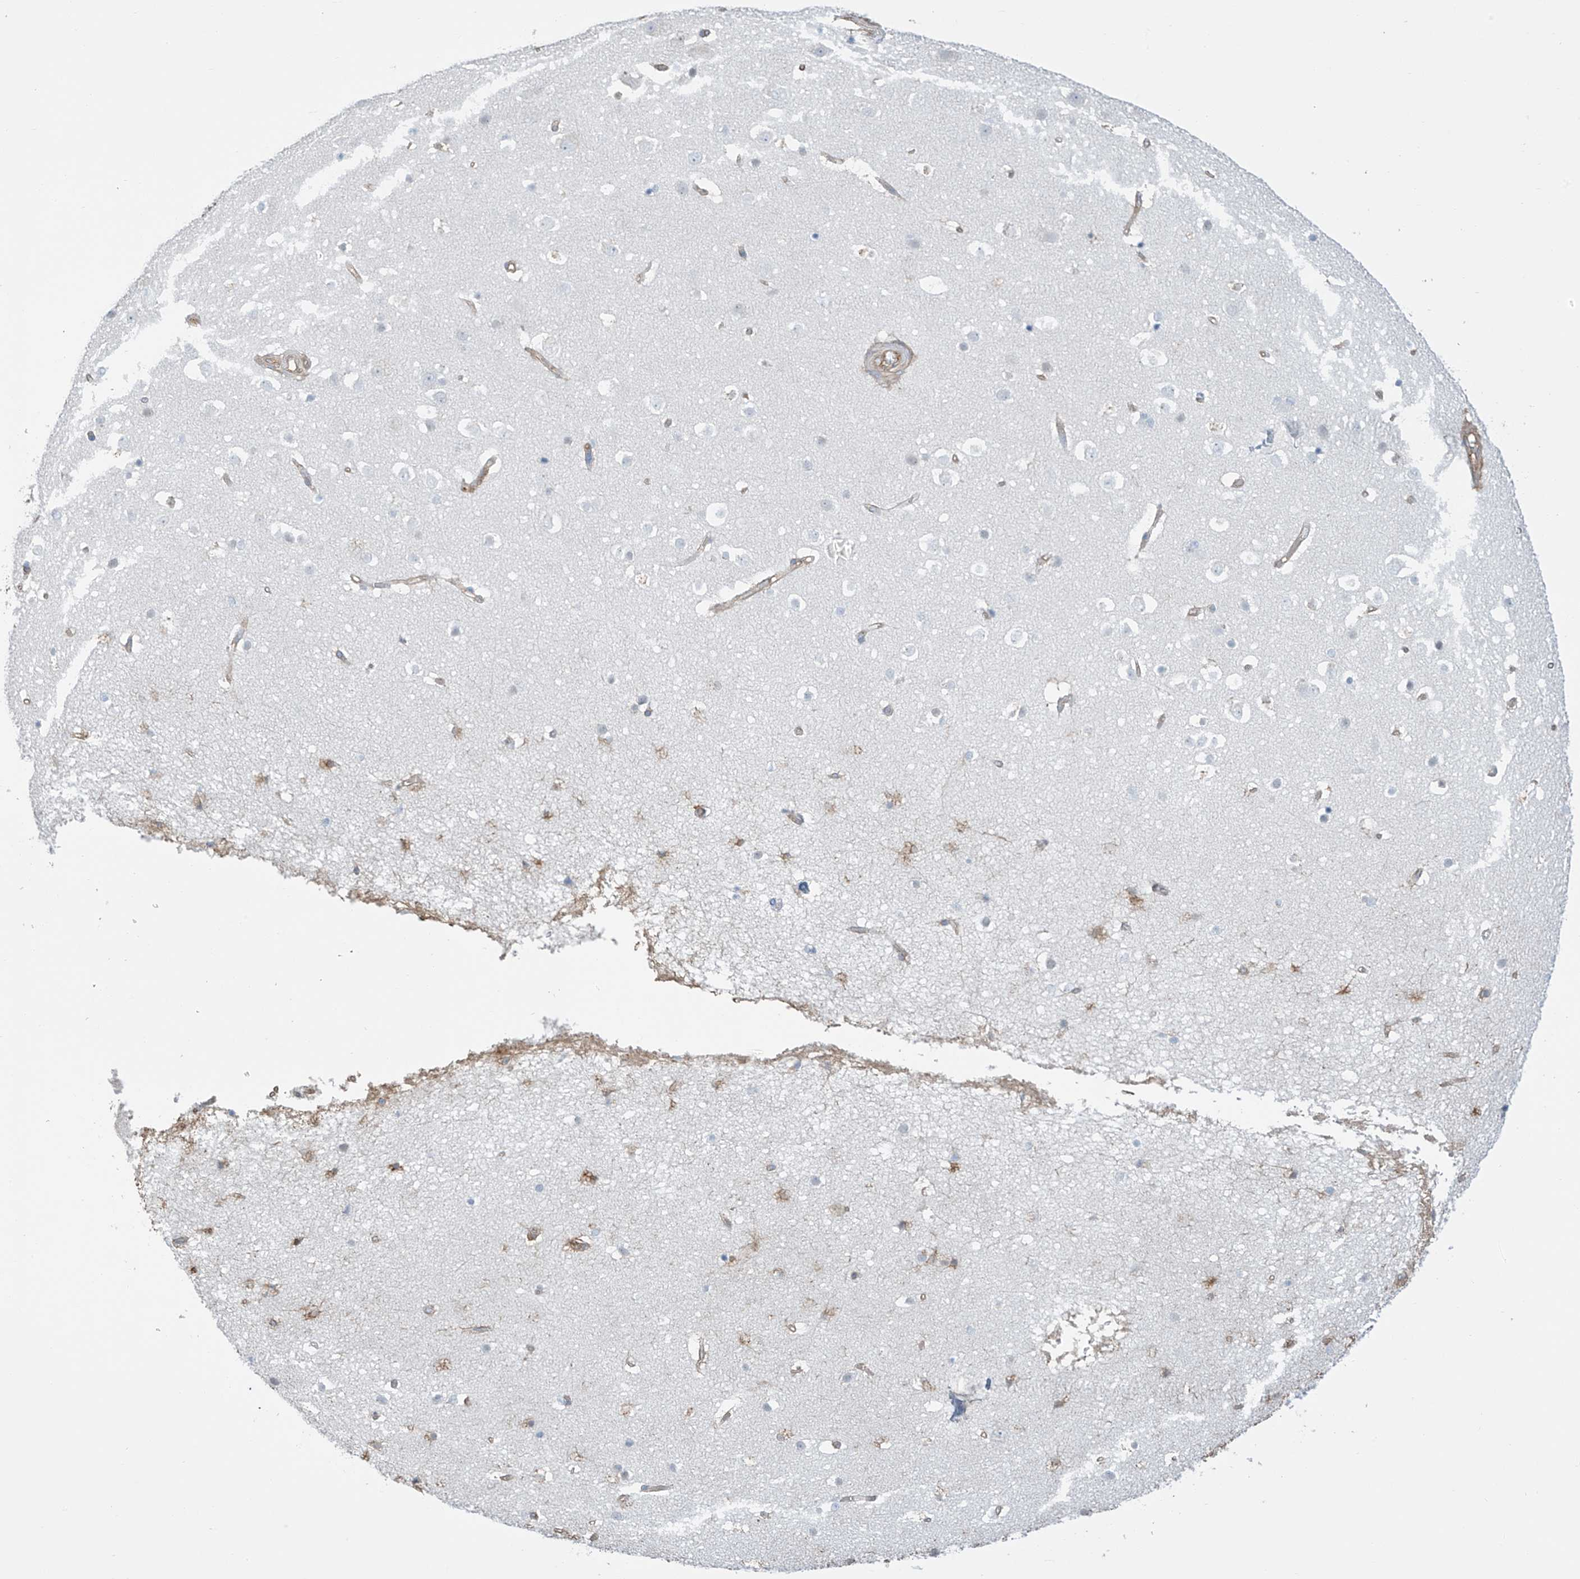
{"staining": {"intensity": "moderate", "quantity": ">75%", "location": "cytoplasmic/membranous"}, "tissue": "cerebral cortex", "cell_type": "Endothelial cells", "image_type": "normal", "snomed": [{"axis": "morphology", "description": "Normal tissue, NOS"}, {"axis": "topography", "description": "Cerebral cortex"}], "caption": "IHC (DAB (3,3'-diaminobenzidine)) staining of benign human cerebral cortex displays moderate cytoplasmic/membranous protein expression in approximately >75% of endothelial cells.", "gene": "ZNF846", "patient": {"sex": "male", "age": 54}}